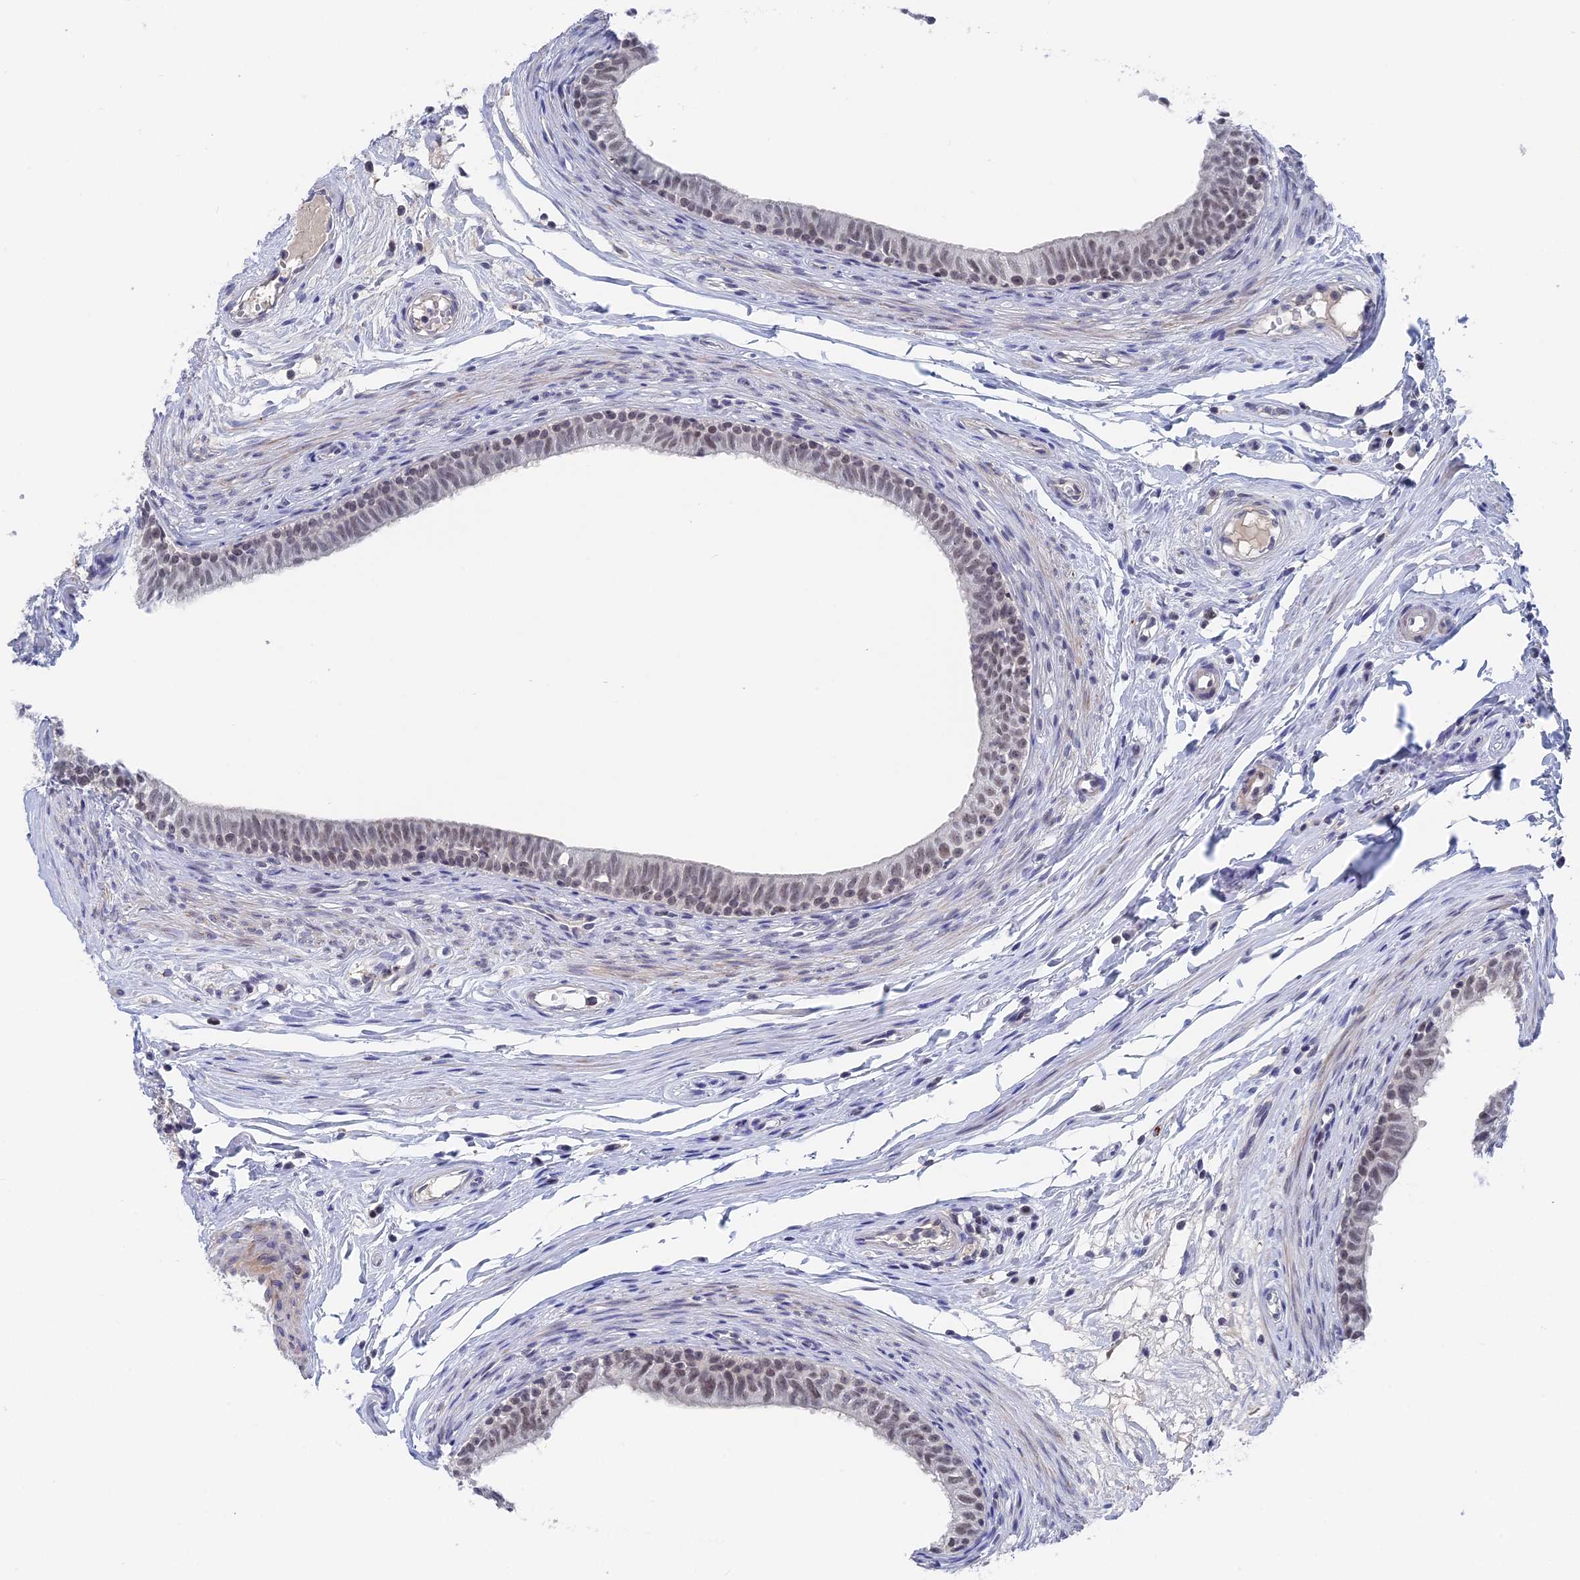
{"staining": {"intensity": "moderate", "quantity": "25%-75%", "location": "nuclear"}, "tissue": "epididymis", "cell_type": "Glandular cells", "image_type": "normal", "snomed": [{"axis": "morphology", "description": "Normal tissue, NOS"}, {"axis": "topography", "description": "Epididymis, spermatic cord, NOS"}], "caption": "Protein analysis of benign epididymis demonstrates moderate nuclear staining in approximately 25%-75% of glandular cells.", "gene": "BRD2", "patient": {"sex": "male", "age": 22}}